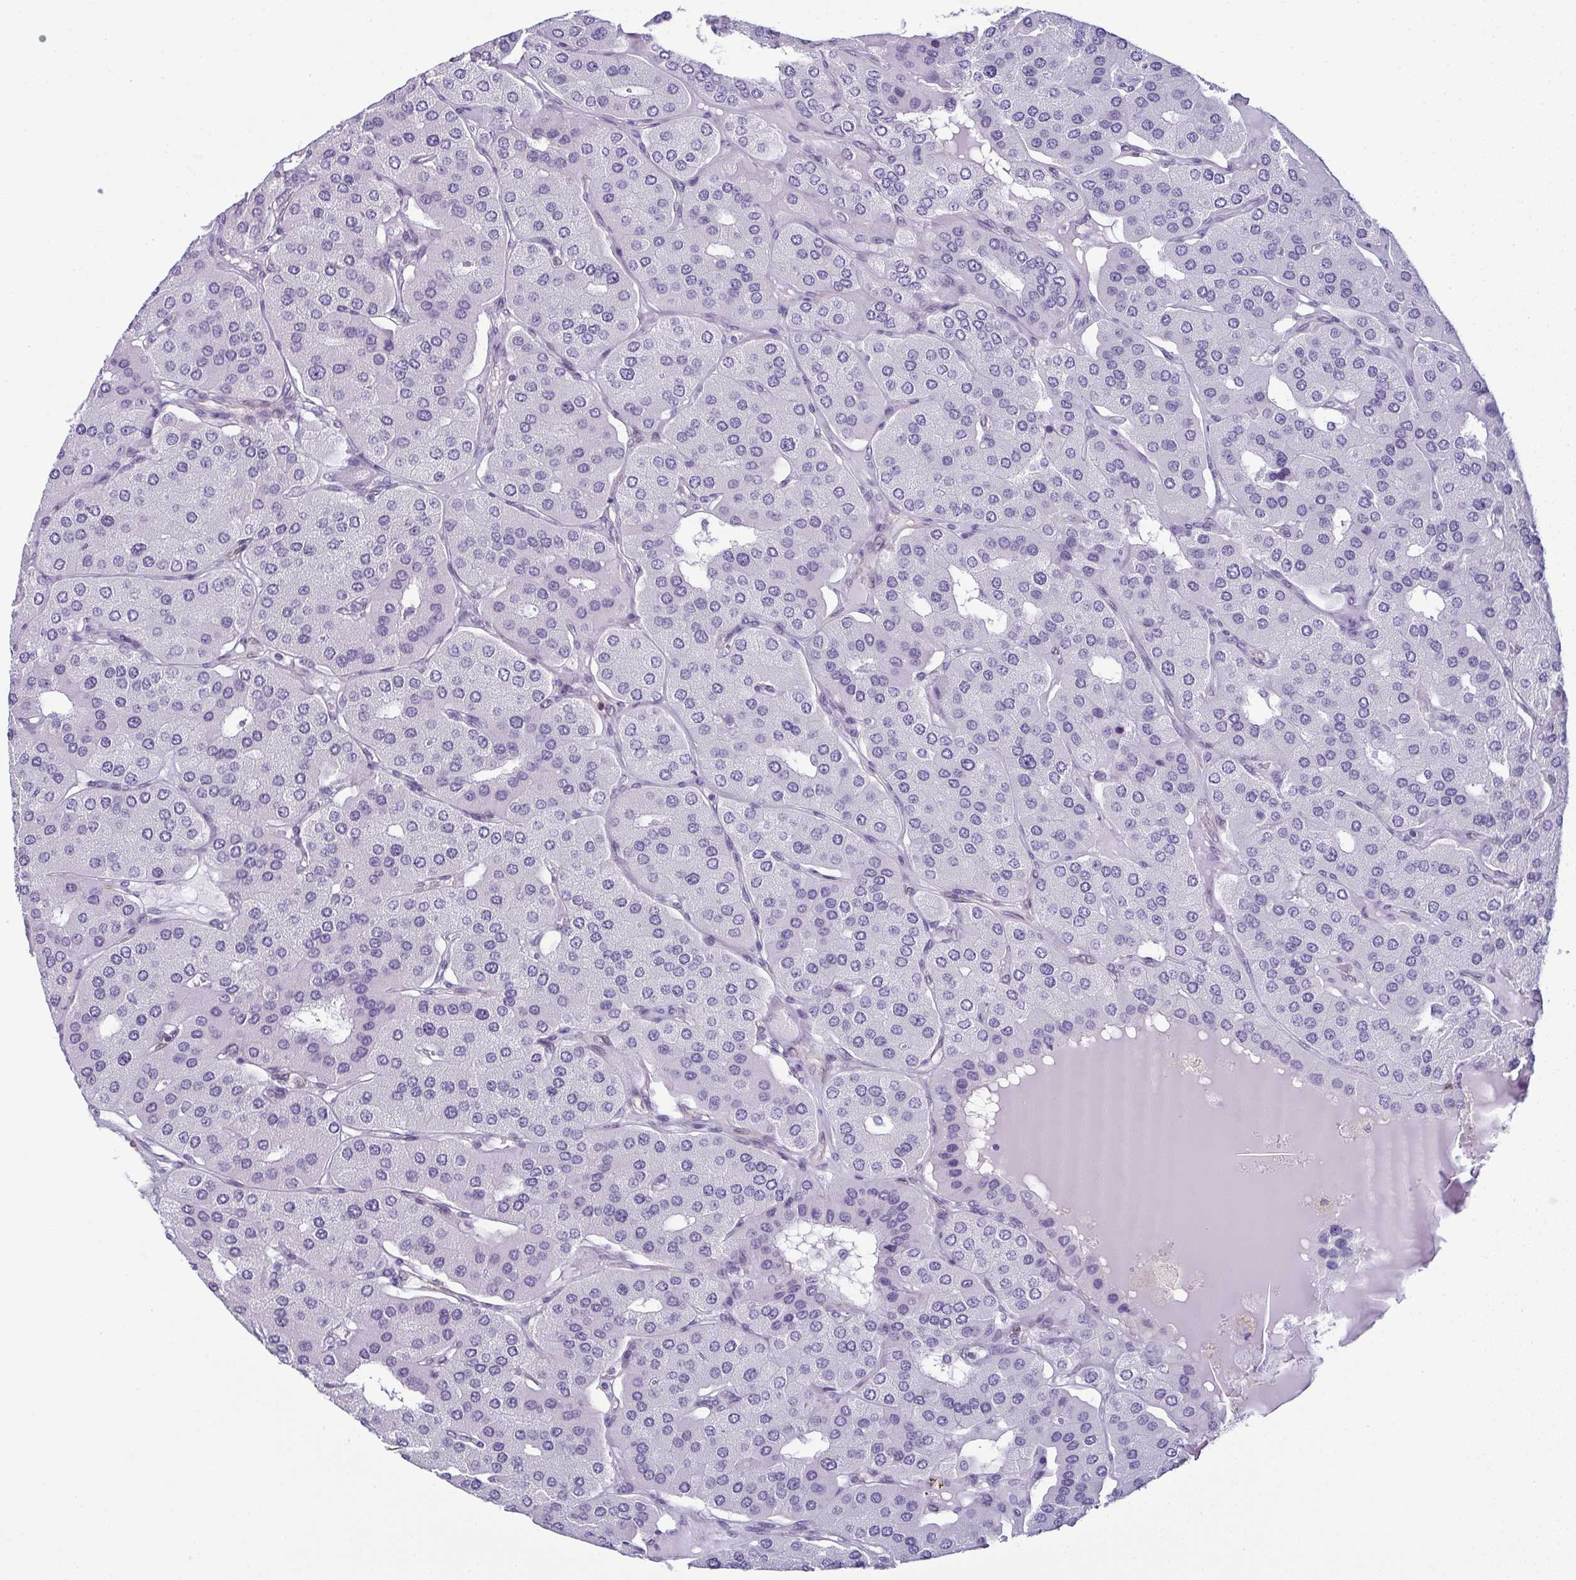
{"staining": {"intensity": "negative", "quantity": "none", "location": "none"}, "tissue": "parathyroid gland", "cell_type": "Glandular cells", "image_type": "normal", "snomed": [{"axis": "morphology", "description": "Normal tissue, NOS"}, {"axis": "morphology", "description": "Adenoma, NOS"}, {"axis": "topography", "description": "Parathyroid gland"}], "caption": "This is an immunohistochemistry (IHC) micrograph of unremarkable human parathyroid gland. There is no expression in glandular cells.", "gene": "CDA", "patient": {"sex": "female", "age": 86}}